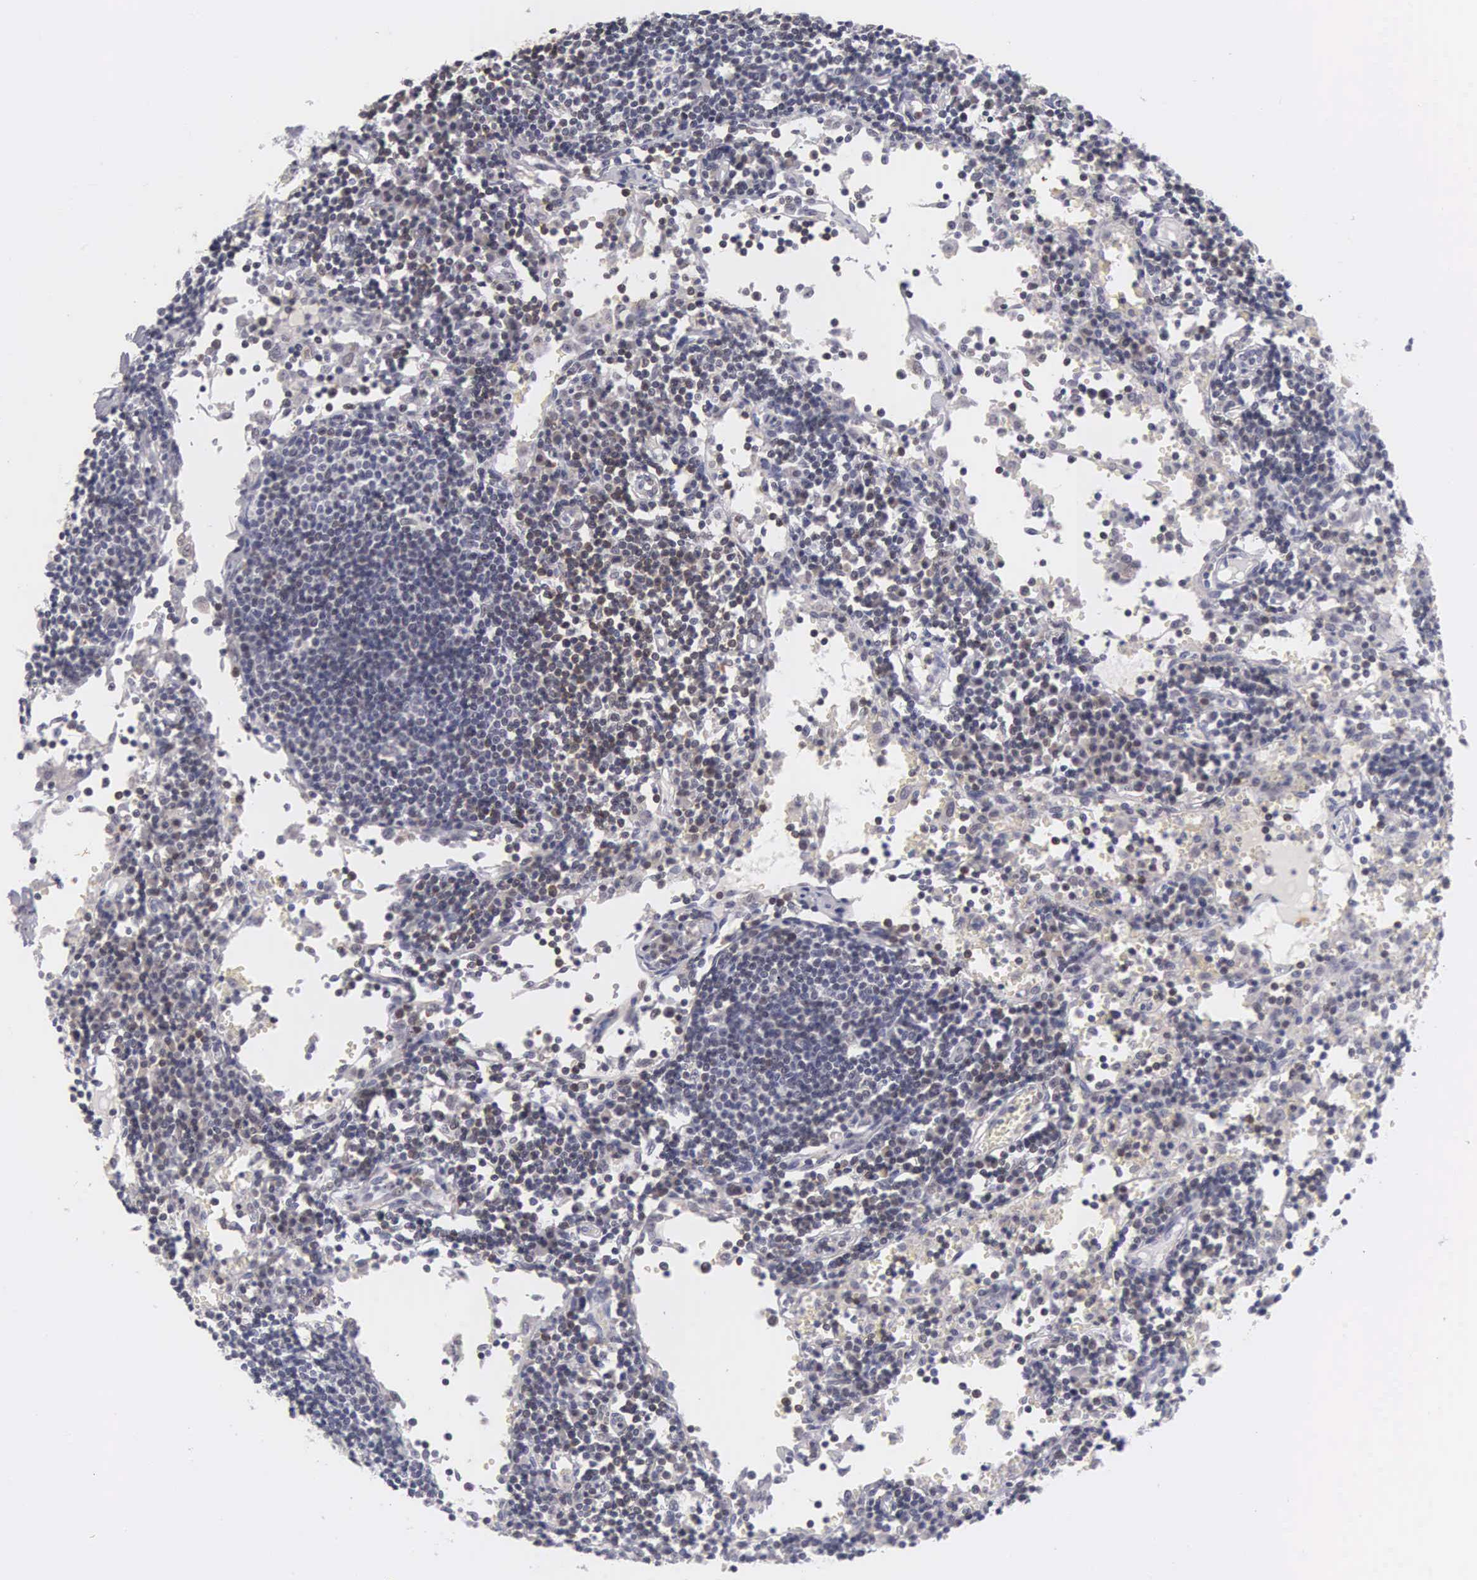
{"staining": {"intensity": "moderate", "quantity": "25%-75%", "location": "nuclear"}, "tissue": "lymph node", "cell_type": "Germinal center cells", "image_type": "normal", "snomed": [{"axis": "morphology", "description": "Normal tissue, NOS"}, {"axis": "topography", "description": "Lymph node"}], "caption": "Immunohistochemical staining of unremarkable lymph node demonstrates 25%-75% levels of moderate nuclear protein positivity in approximately 25%-75% of germinal center cells.", "gene": "FAM47A", "patient": {"sex": "female", "age": 55}}